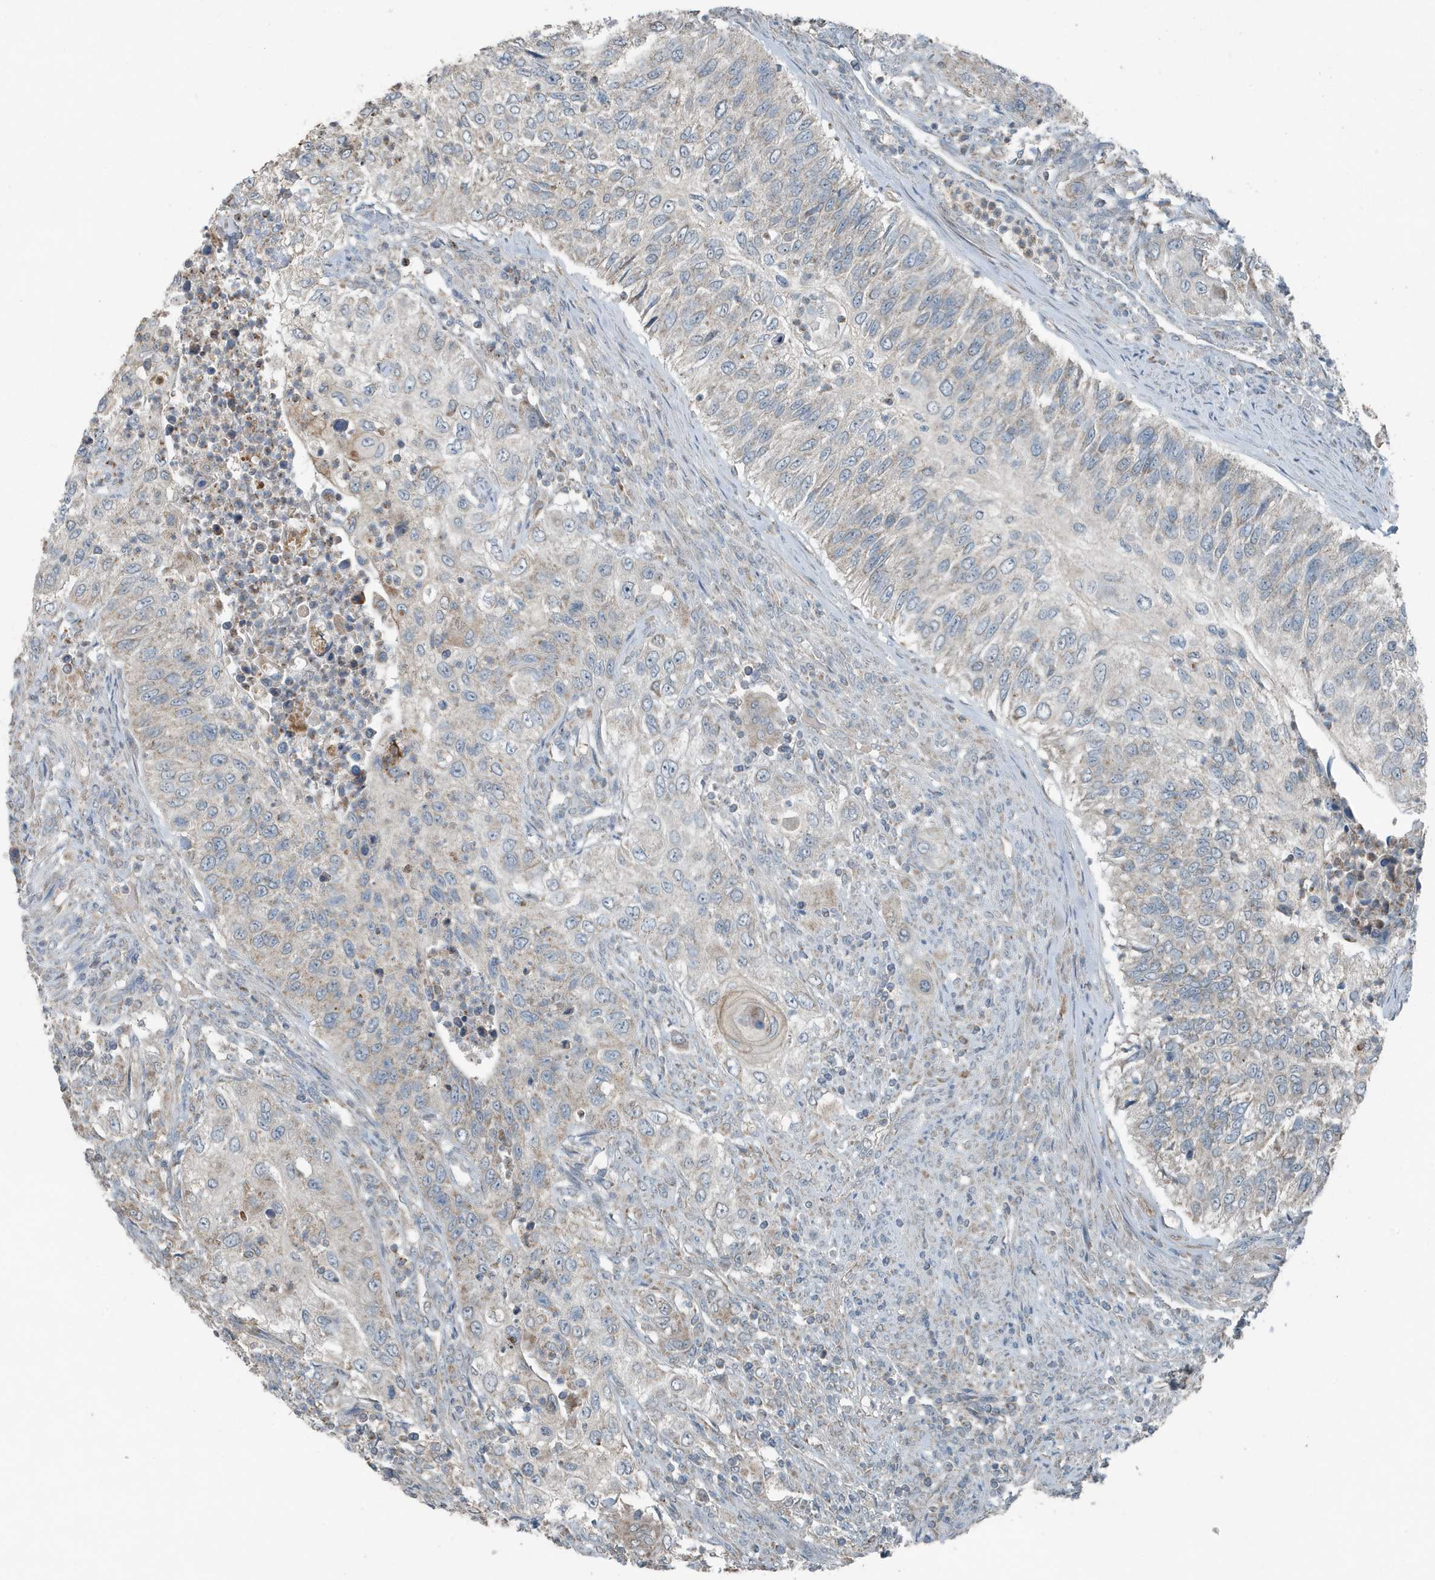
{"staining": {"intensity": "negative", "quantity": "none", "location": "none"}, "tissue": "urothelial cancer", "cell_type": "Tumor cells", "image_type": "cancer", "snomed": [{"axis": "morphology", "description": "Urothelial carcinoma, High grade"}, {"axis": "topography", "description": "Urinary bladder"}], "caption": "Immunohistochemistry of urothelial cancer reveals no expression in tumor cells.", "gene": "MT-CYB", "patient": {"sex": "female", "age": 60}}